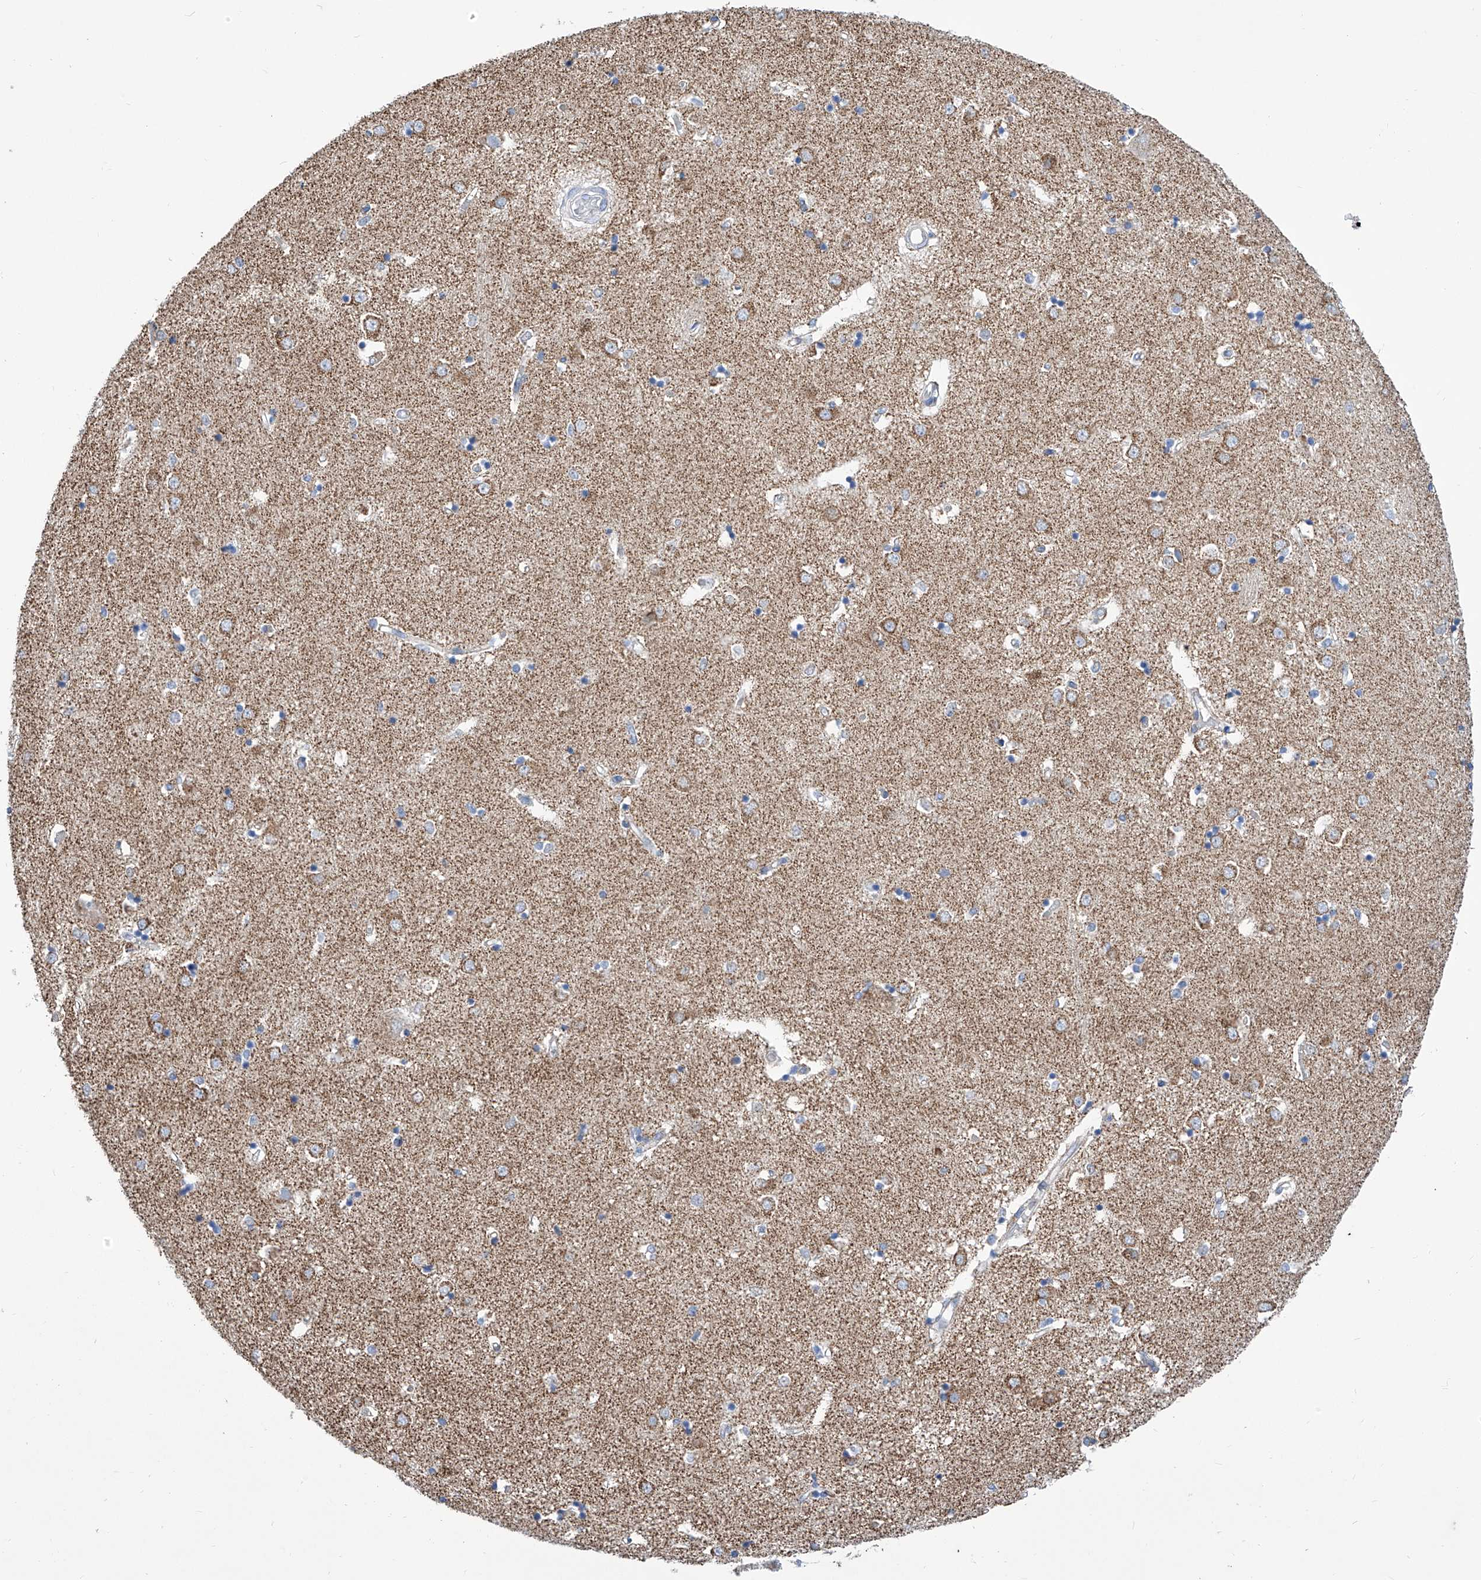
{"staining": {"intensity": "negative", "quantity": "none", "location": "none"}, "tissue": "caudate", "cell_type": "Glial cells", "image_type": "normal", "snomed": [{"axis": "morphology", "description": "Normal tissue, NOS"}, {"axis": "topography", "description": "Lateral ventricle wall"}], "caption": "Immunohistochemistry of normal caudate shows no positivity in glial cells.", "gene": "SRBD1", "patient": {"sex": "male", "age": 45}}